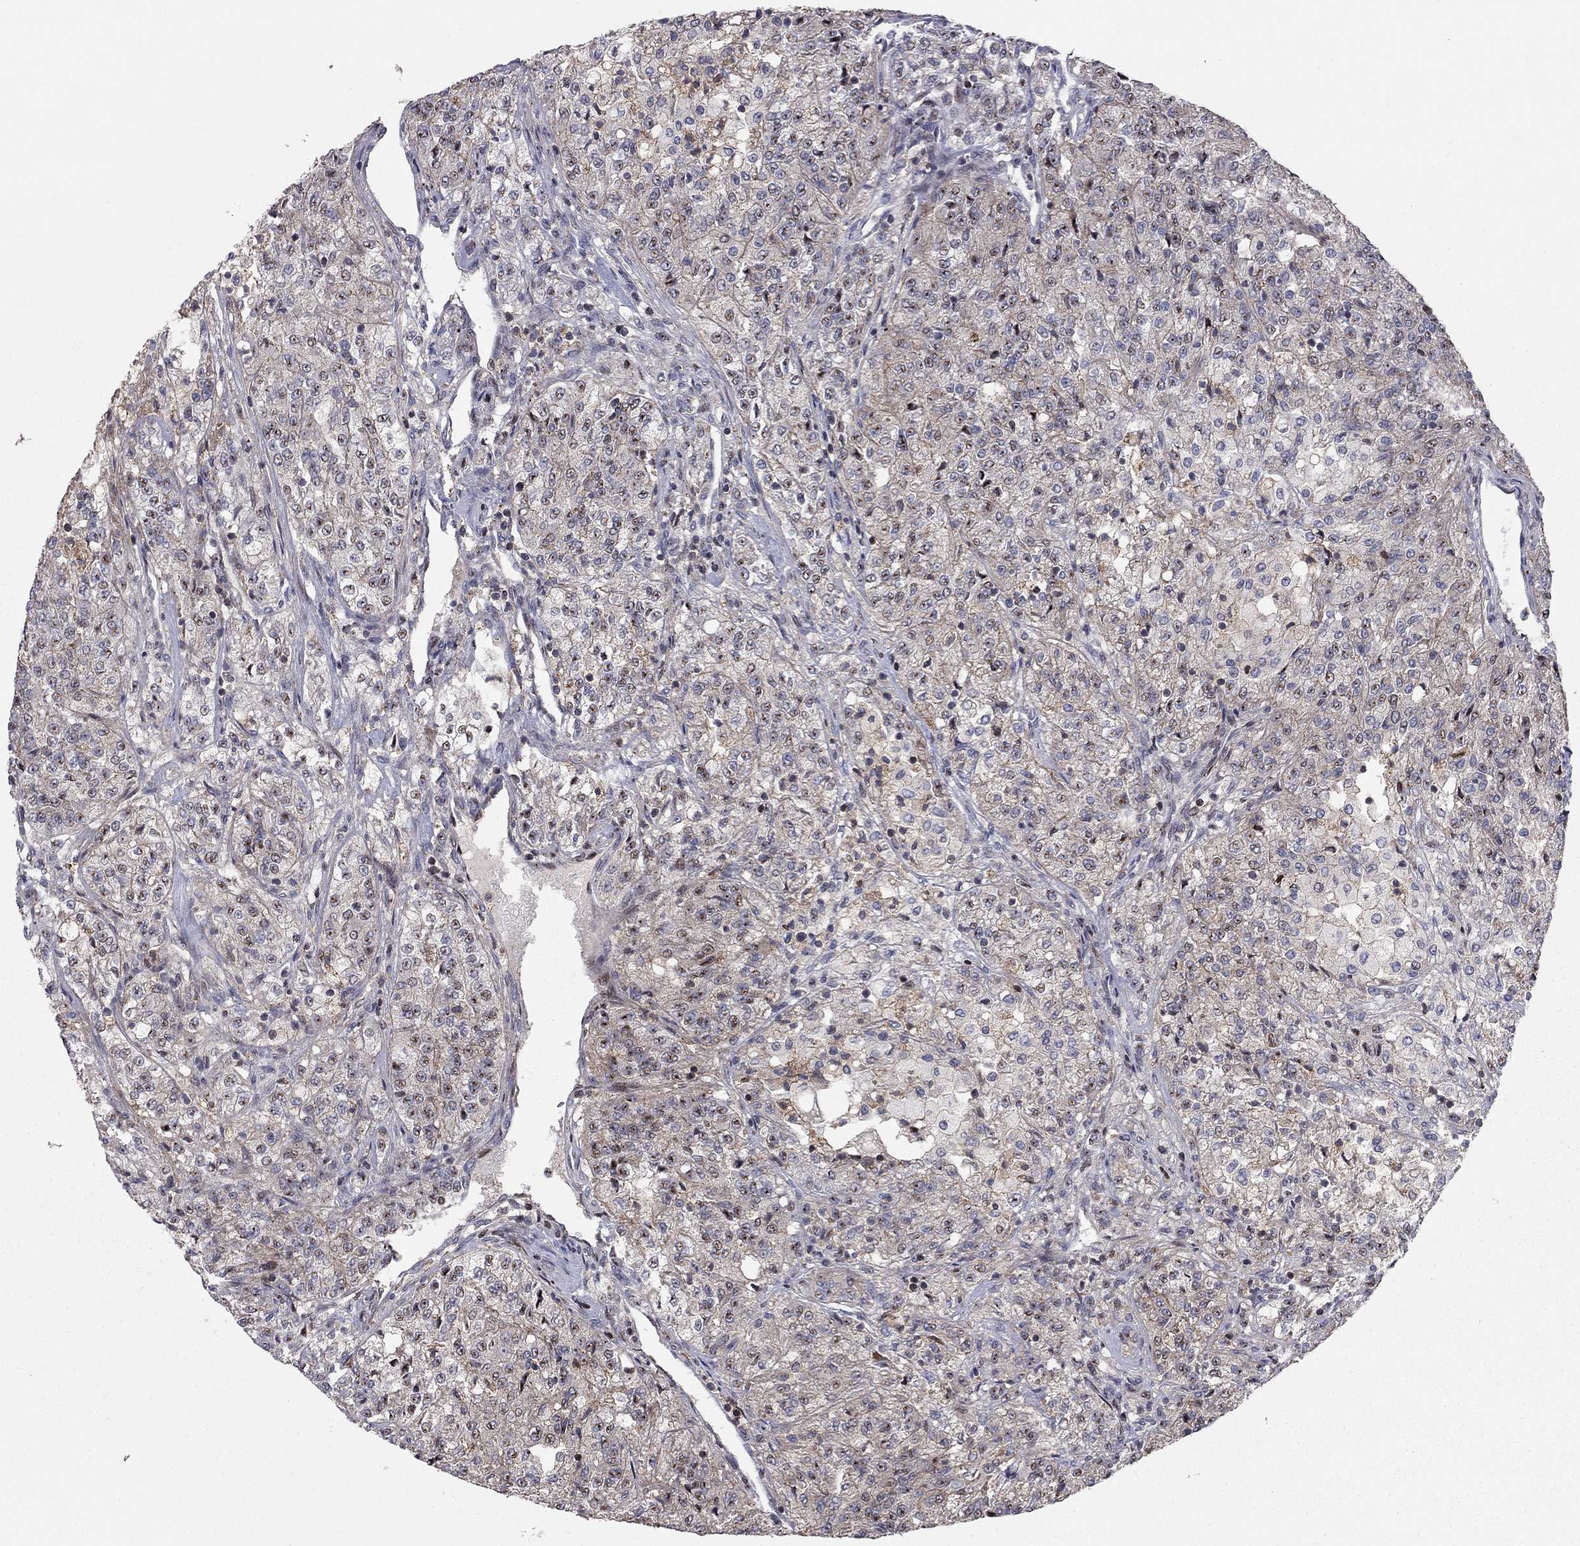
{"staining": {"intensity": "strong", "quantity": "25%-75%", "location": "nuclear"}, "tissue": "renal cancer", "cell_type": "Tumor cells", "image_type": "cancer", "snomed": [{"axis": "morphology", "description": "Adenocarcinoma, NOS"}, {"axis": "topography", "description": "Kidney"}], "caption": "A histopathology image of renal adenocarcinoma stained for a protein shows strong nuclear brown staining in tumor cells.", "gene": "ERN2", "patient": {"sex": "female", "age": 63}}